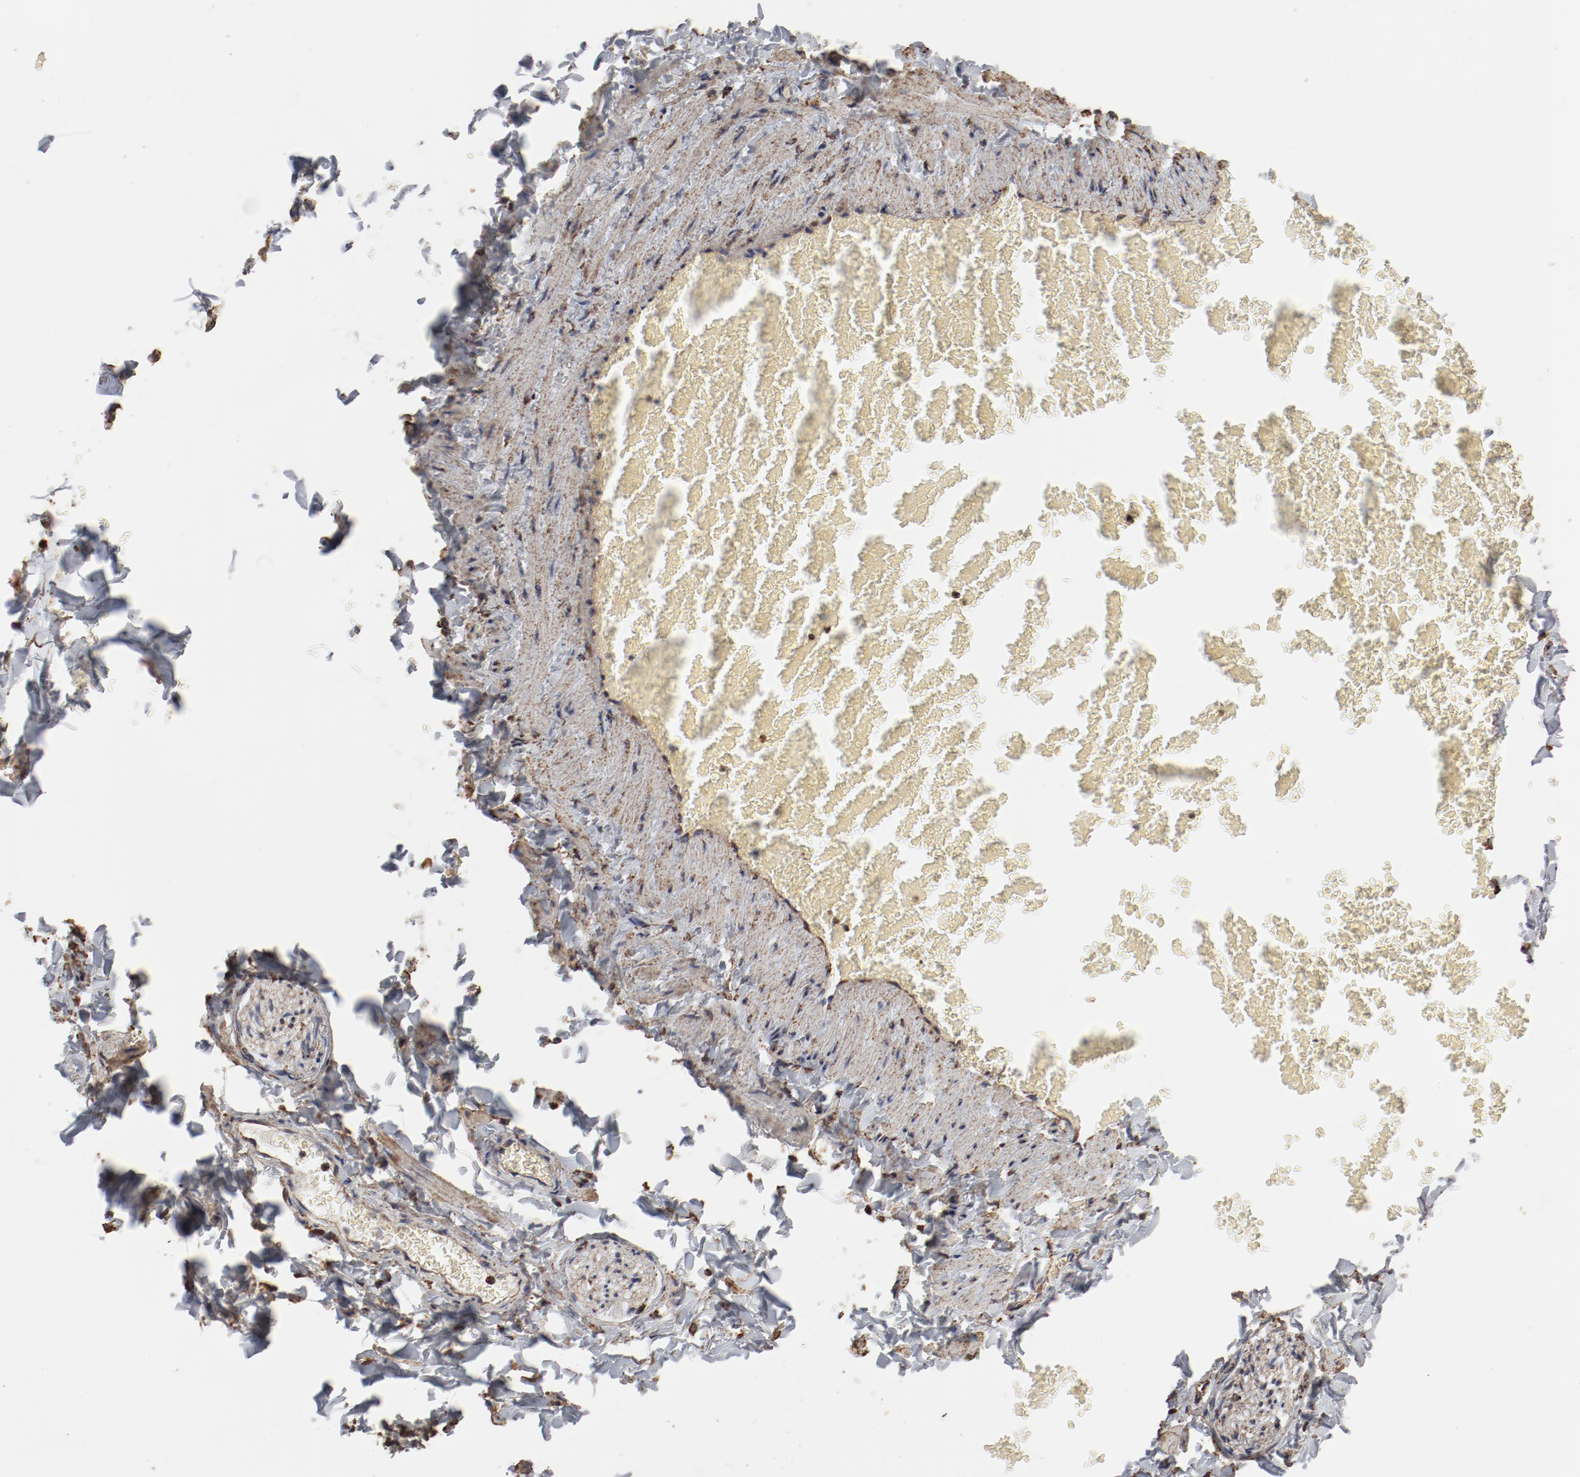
{"staining": {"intensity": "moderate", "quantity": ">75%", "location": "cytoplasmic/membranous"}, "tissue": "adipose tissue", "cell_type": "Adipocytes", "image_type": "normal", "snomed": [{"axis": "morphology", "description": "Normal tissue, NOS"}, {"axis": "topography", "description": "Vascular tissue"}], "caption": "Unremarkable adipose tissue shows moderate cytoplasmic/membranous expression in about >75% of adipocytes, visualized by immunohistochemistry. (Stains: DAB (3,3'-diaminobenzidine) in brown, nuclei in blue, Microscopy: brightfield microscopy at high magnification).", "gene": "PDIA3", "patient": {"sex": "male", "age": 41}}